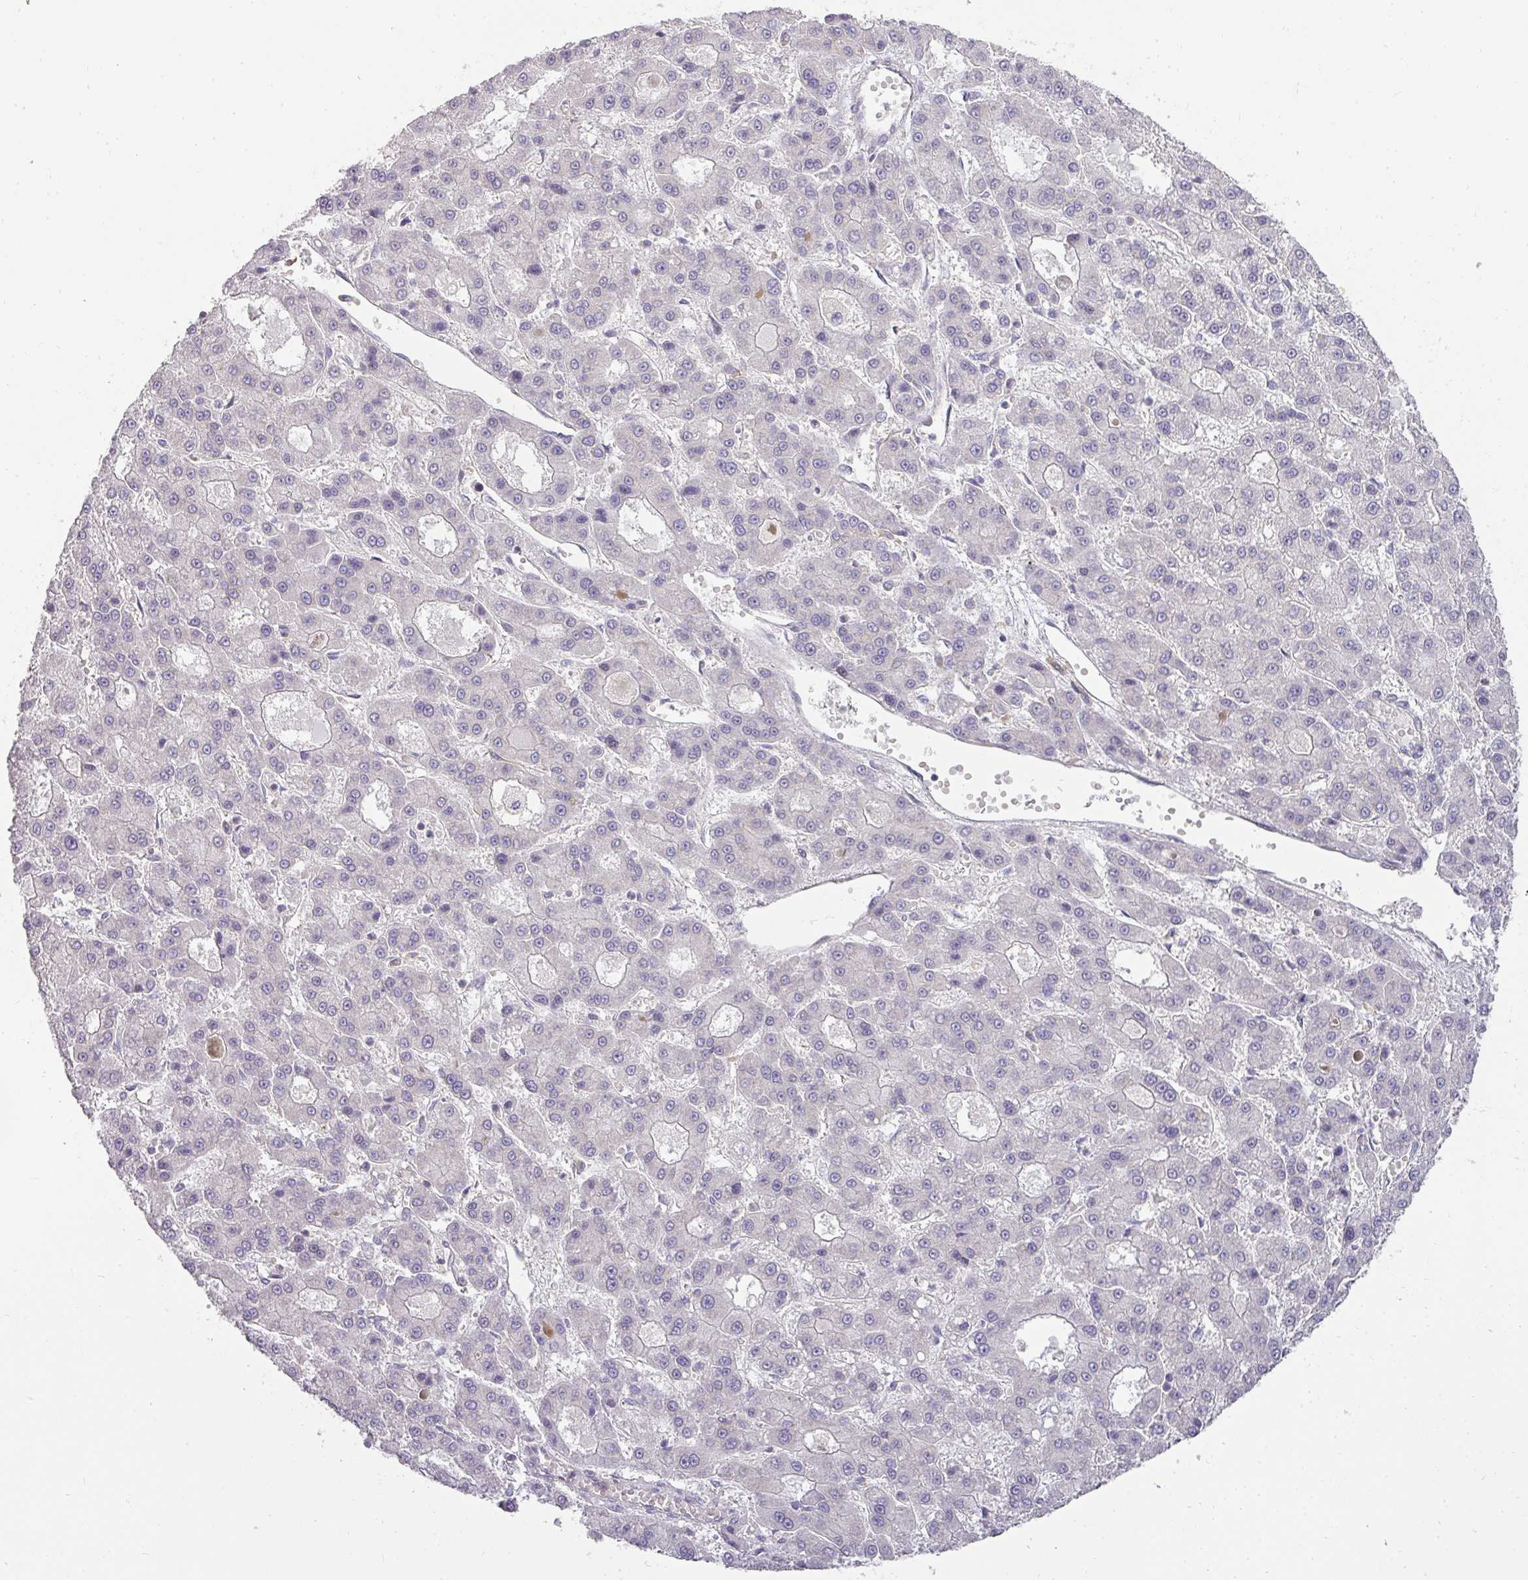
{"staining": {"intensity": "negative", "quantity": "none", "location": "none"}, "tissue": "liver cancer", "cell_type": "Tumor cells", "image_type": "cancer", "snomed": [{"axis": "morphology", "description": "Carcinoma, Hepatocellular, NOS"}, {"axis": "topography", "description": "Liver"}], "caption": "Protein analysis of liver cancer demonstrates no significant staining in tumor cells.", "gene": "ZNF211", "patient": {"sex": "male", "age": 70}}